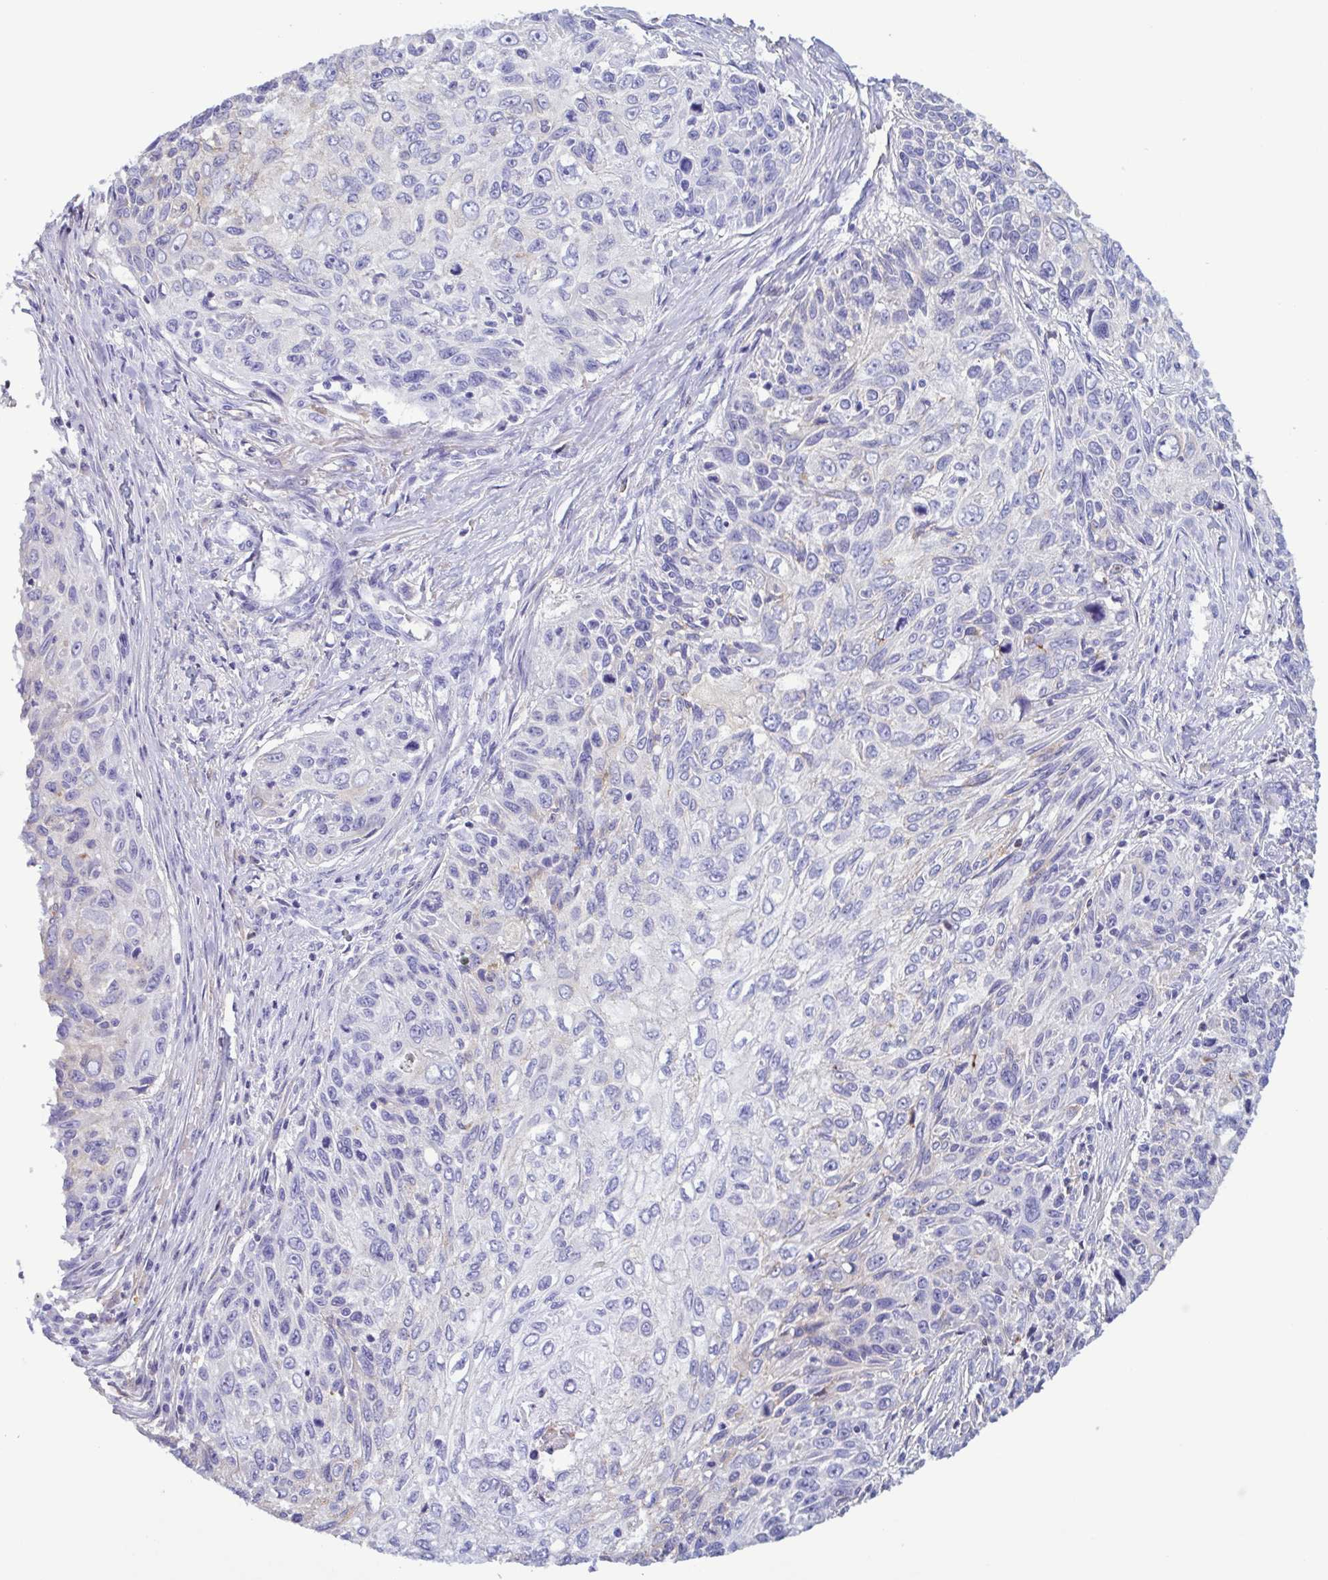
{"staining": {"intensity": "negative", "quantity": "none", "location": "none"}, "tissue": "skin cancer", "cell_type": "Tumor cells", "image_type": "cancer", "snomed": [{"axis": "morphology", "description": "Squamous cell carcinoma, NOS"}, {"axis": "topography", "description": "Skin"}], "caption": "Immunohistochemical staining of skin cancer (squamous cell carcinoma) exhibits no significant staining in tumor cells.", "gene": "LTF", "patient": {"sex": "male", "age": 92}}